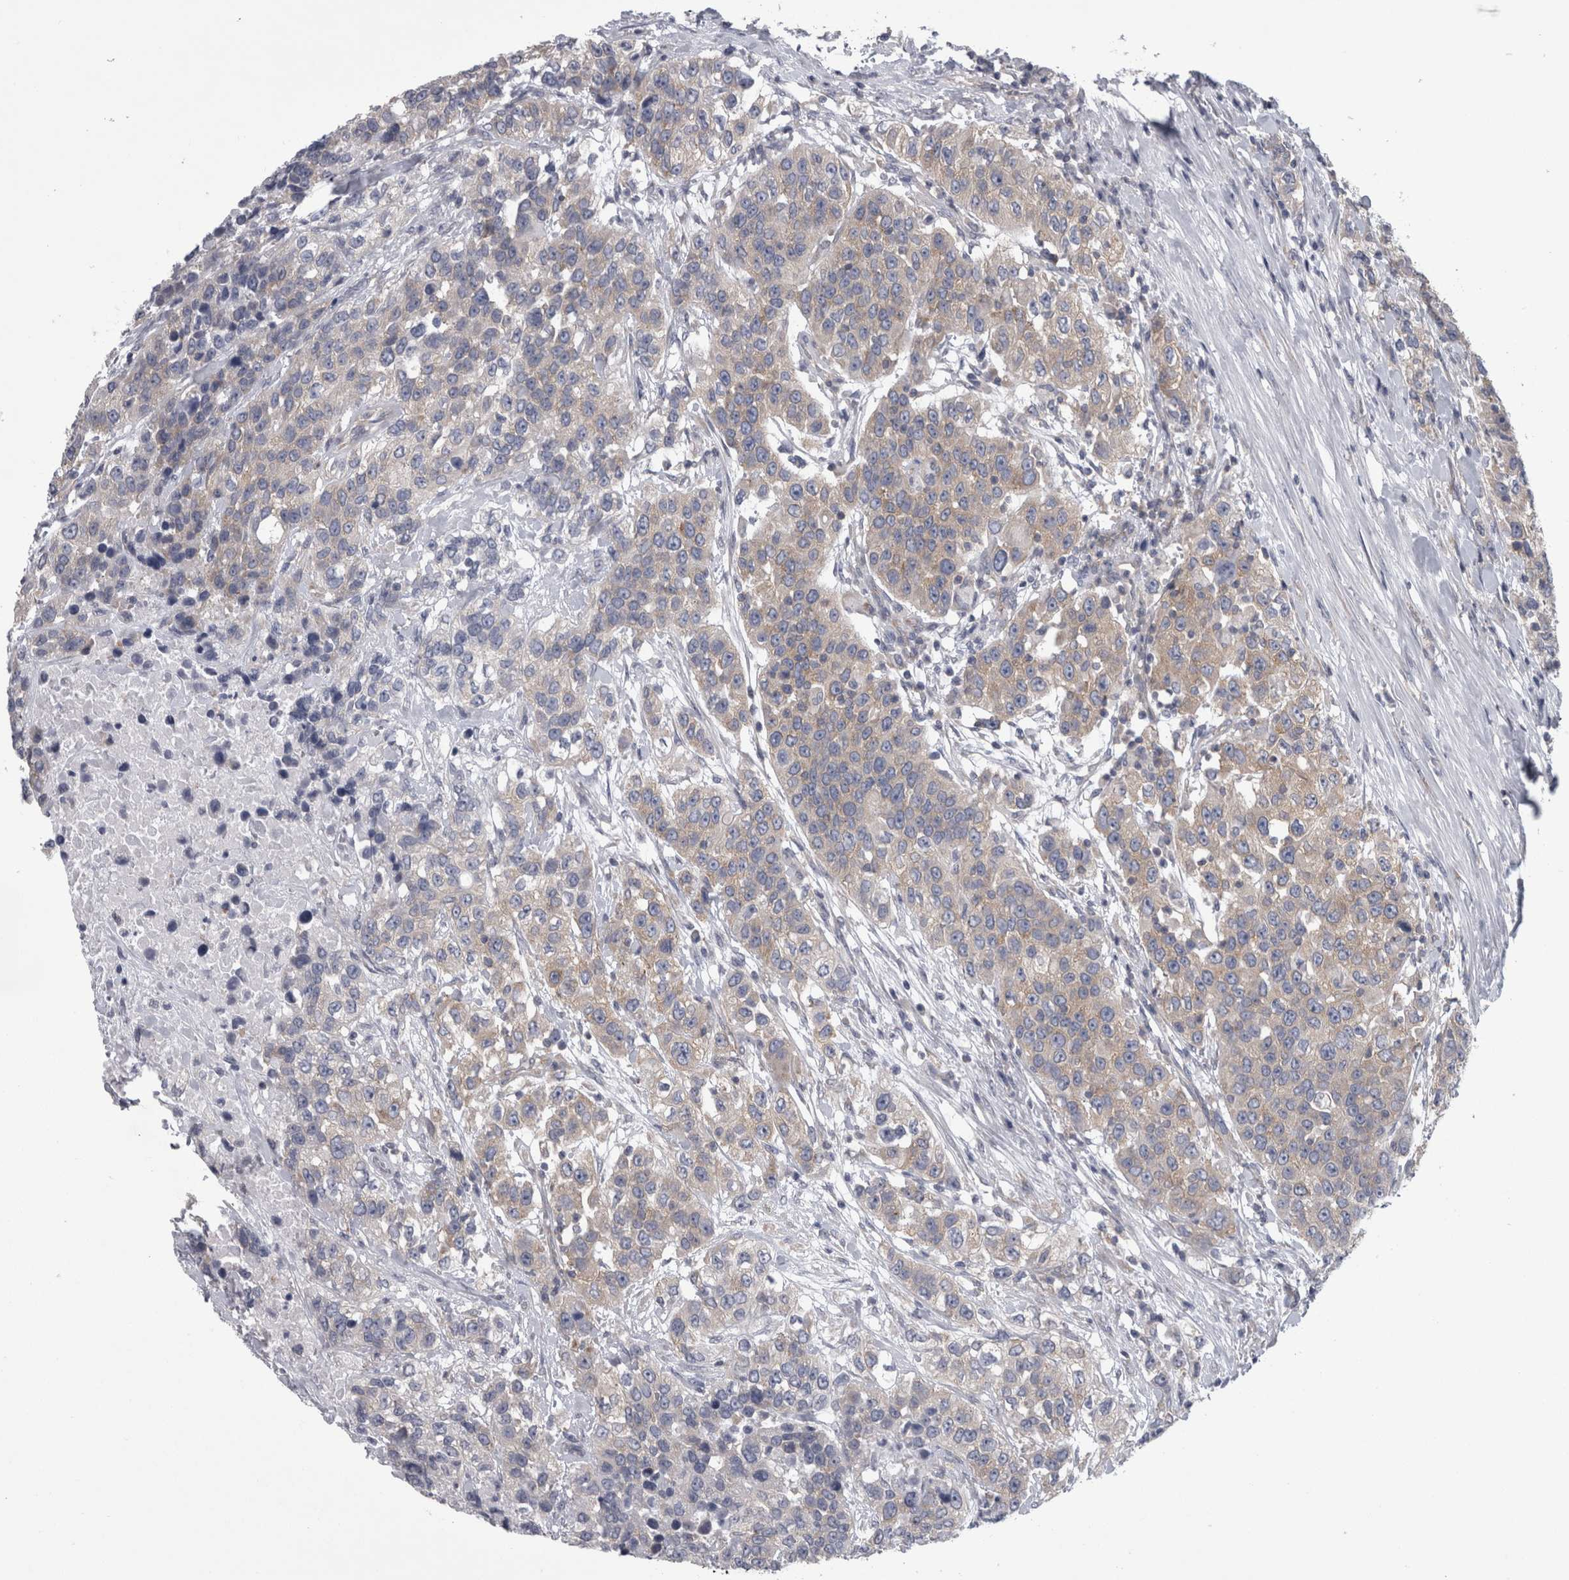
{"staining": {"intensity": "weak", "quantity": ">75%", "location": "cytoplasmic/membranous"}, "tissue": "urothelial cancer", "cell_type": "Tumor cells", "image_type": "cancer", "snomed": [{"axis": "morphology", "description": "Urothelial carcinoma, High grade"}, {"axis": "topography", "description": "Urinary bladder"}], "caption": "Immunohistochemistry (IHC) staining of urothelial cancer, which displays low levels of weak cytoplasmic/membranous positivity in approximately >75% of tumor cells indicating weak cytoplasmic/membranous protein positivity. The staining was performed using DAB (3,3'-diaminobenzidine) (brown) for protein detection and nuclei were counterstained in hematoxylin (blue).", "gene": "PRRC2C", "patient": {"sex": "female", "age": 80}}